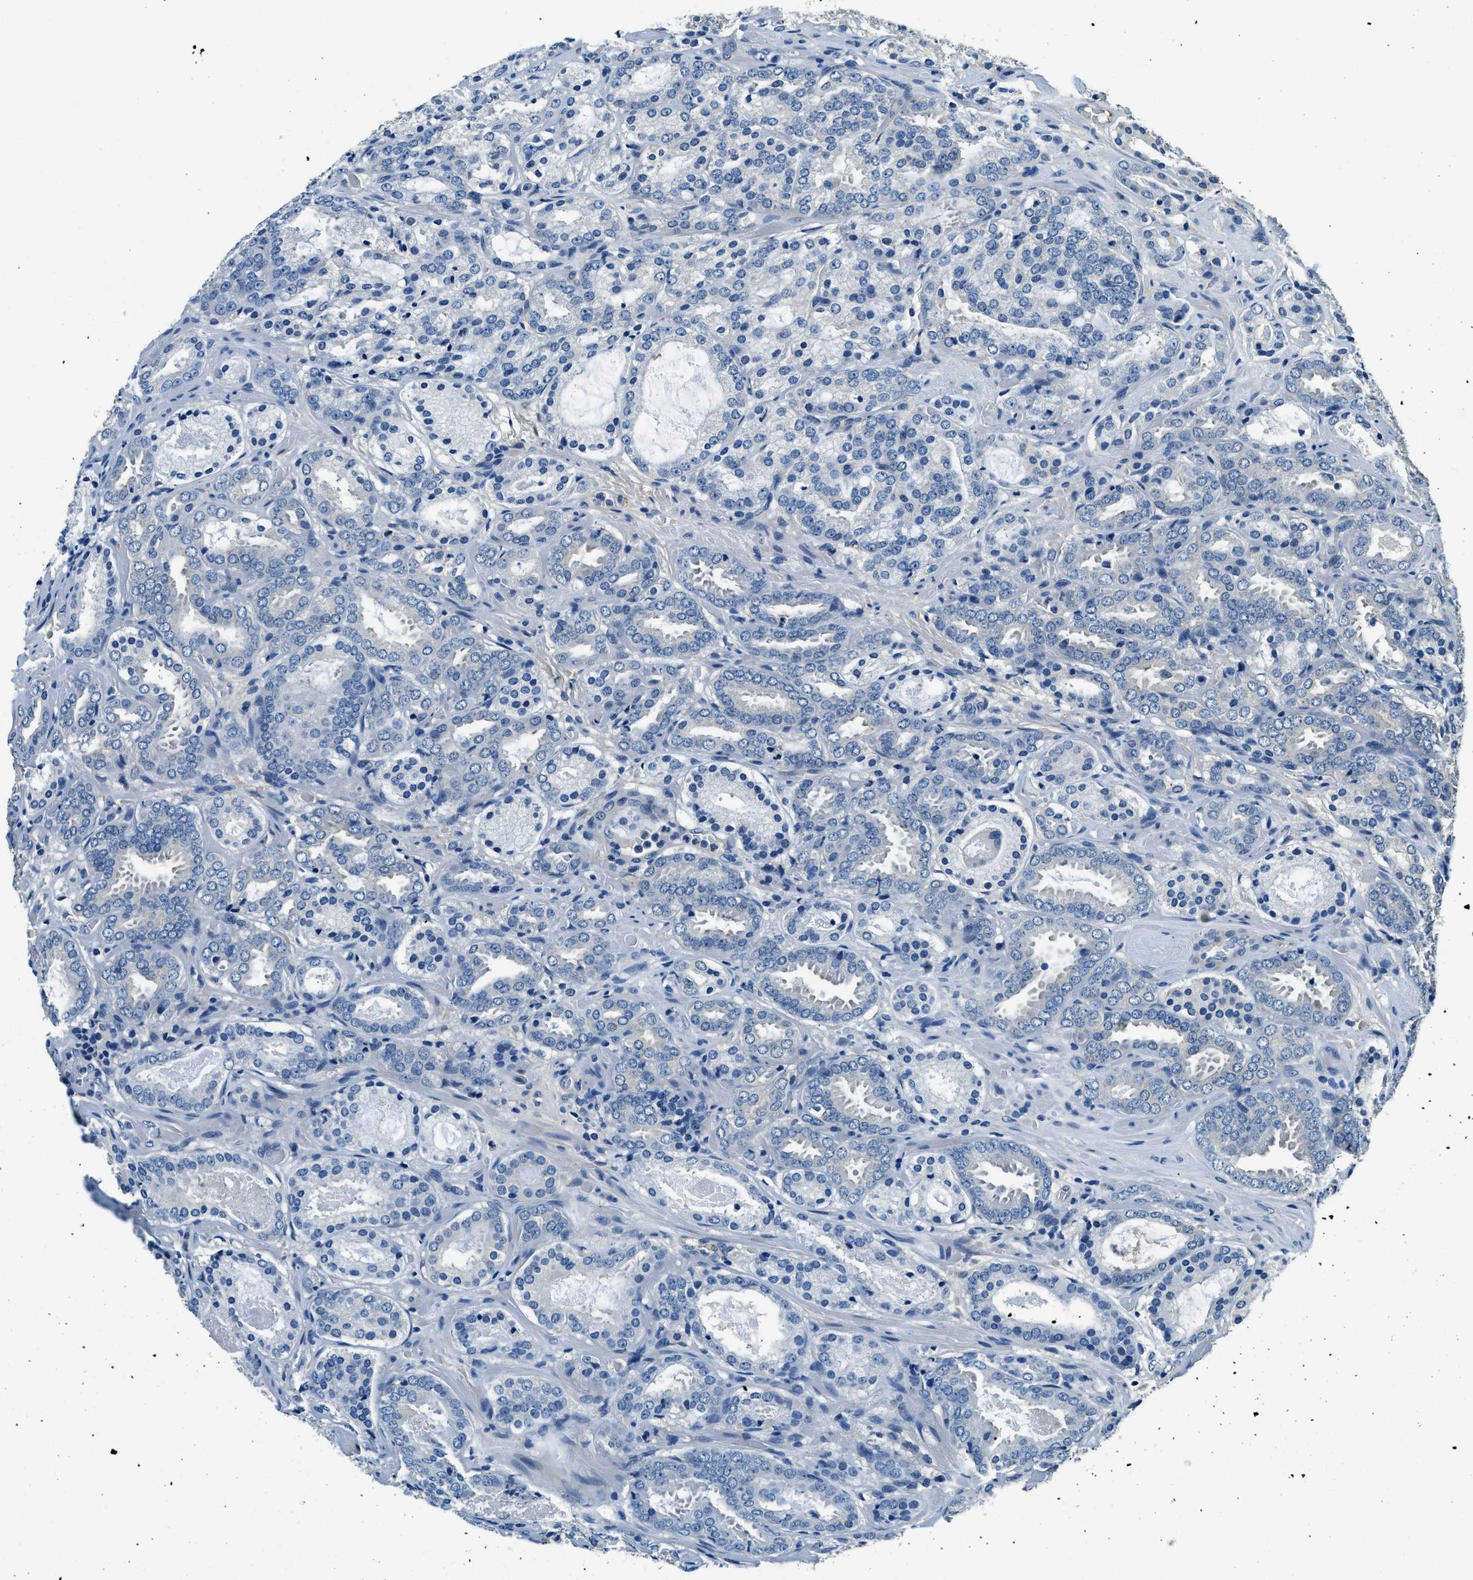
{"staining": {"intensity": "negative", "quantity": "none", "location": "none"}, "tissue": "prostate cancer", "cell_type": "Tumor cells", "image_type": "cancer", "snomed": [{"axis": "morphology", "description": "Adenocarcinoma, Low grade"}, {"axis": "topography", "description": "Prostate"}], "caption": "Immunohistochemistry image of neoplastic tissue: adenocarcinoma (low-grade) (prostate) stained with DAB reveals no significant protein expression in tumor cells.", "gene": "TMEM186", "patient": {"sex": "male", "age": 69}}